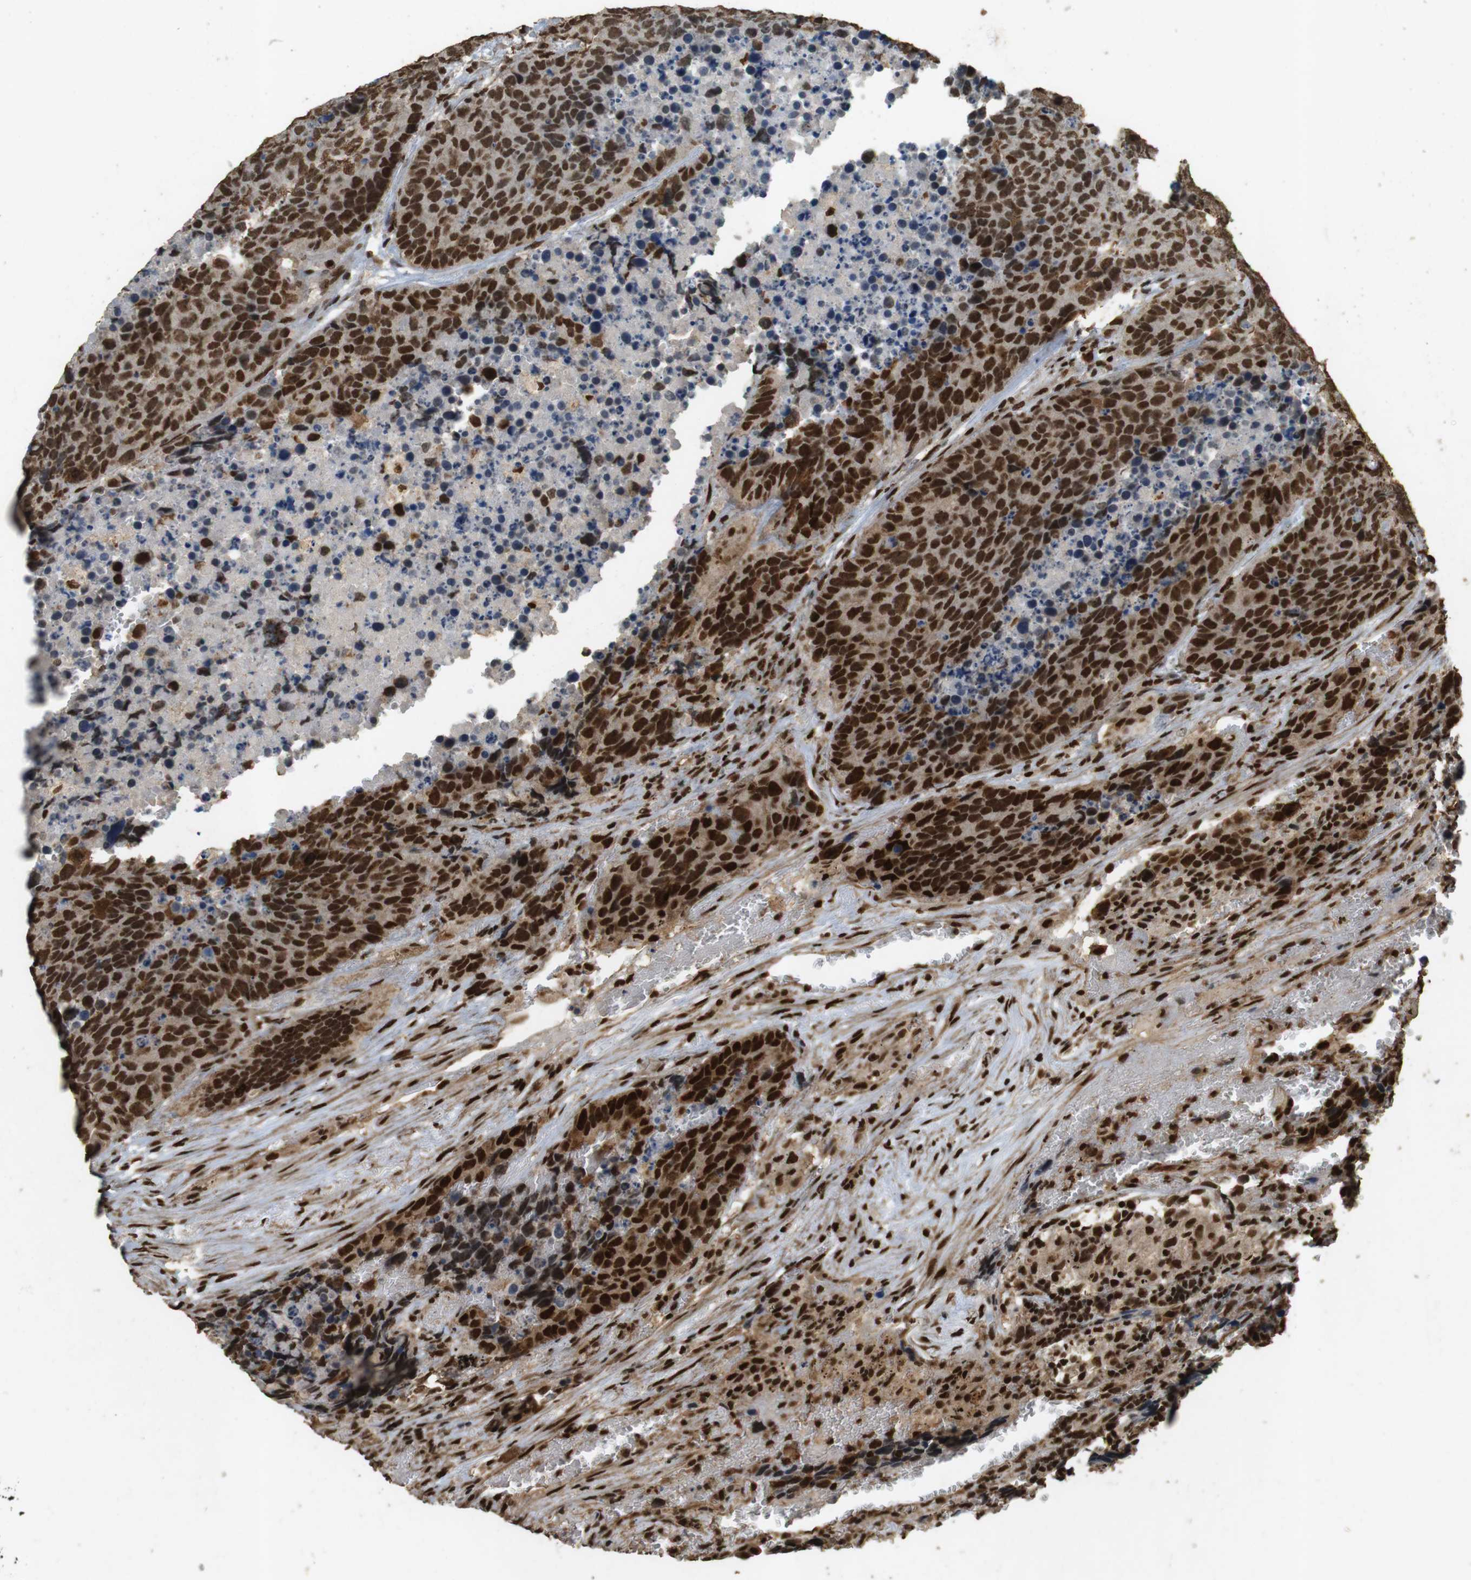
{"staining": {"intensity": "strong", "quantity": ">75%", "location": "cytoplasmic/membranous,nuclear"}, "tissue": "carcinoid", "cell_type": "Tumor cells", "image_type": "cancer", "snomed": [{"axis": "morphology", "description": "Carcinoid, malignant, NOS"}, {"axis": "topography", "description": "Lung"}], "caption": "About >75% of tumor cells in carcinoid (malignant) exhibit strong cytoplasmic/membranous and nuclear protein expression as visualized by brown immunohistochemical staining.", "gene": "GATA4", "patient": {"sex": "male", "age": 60}}